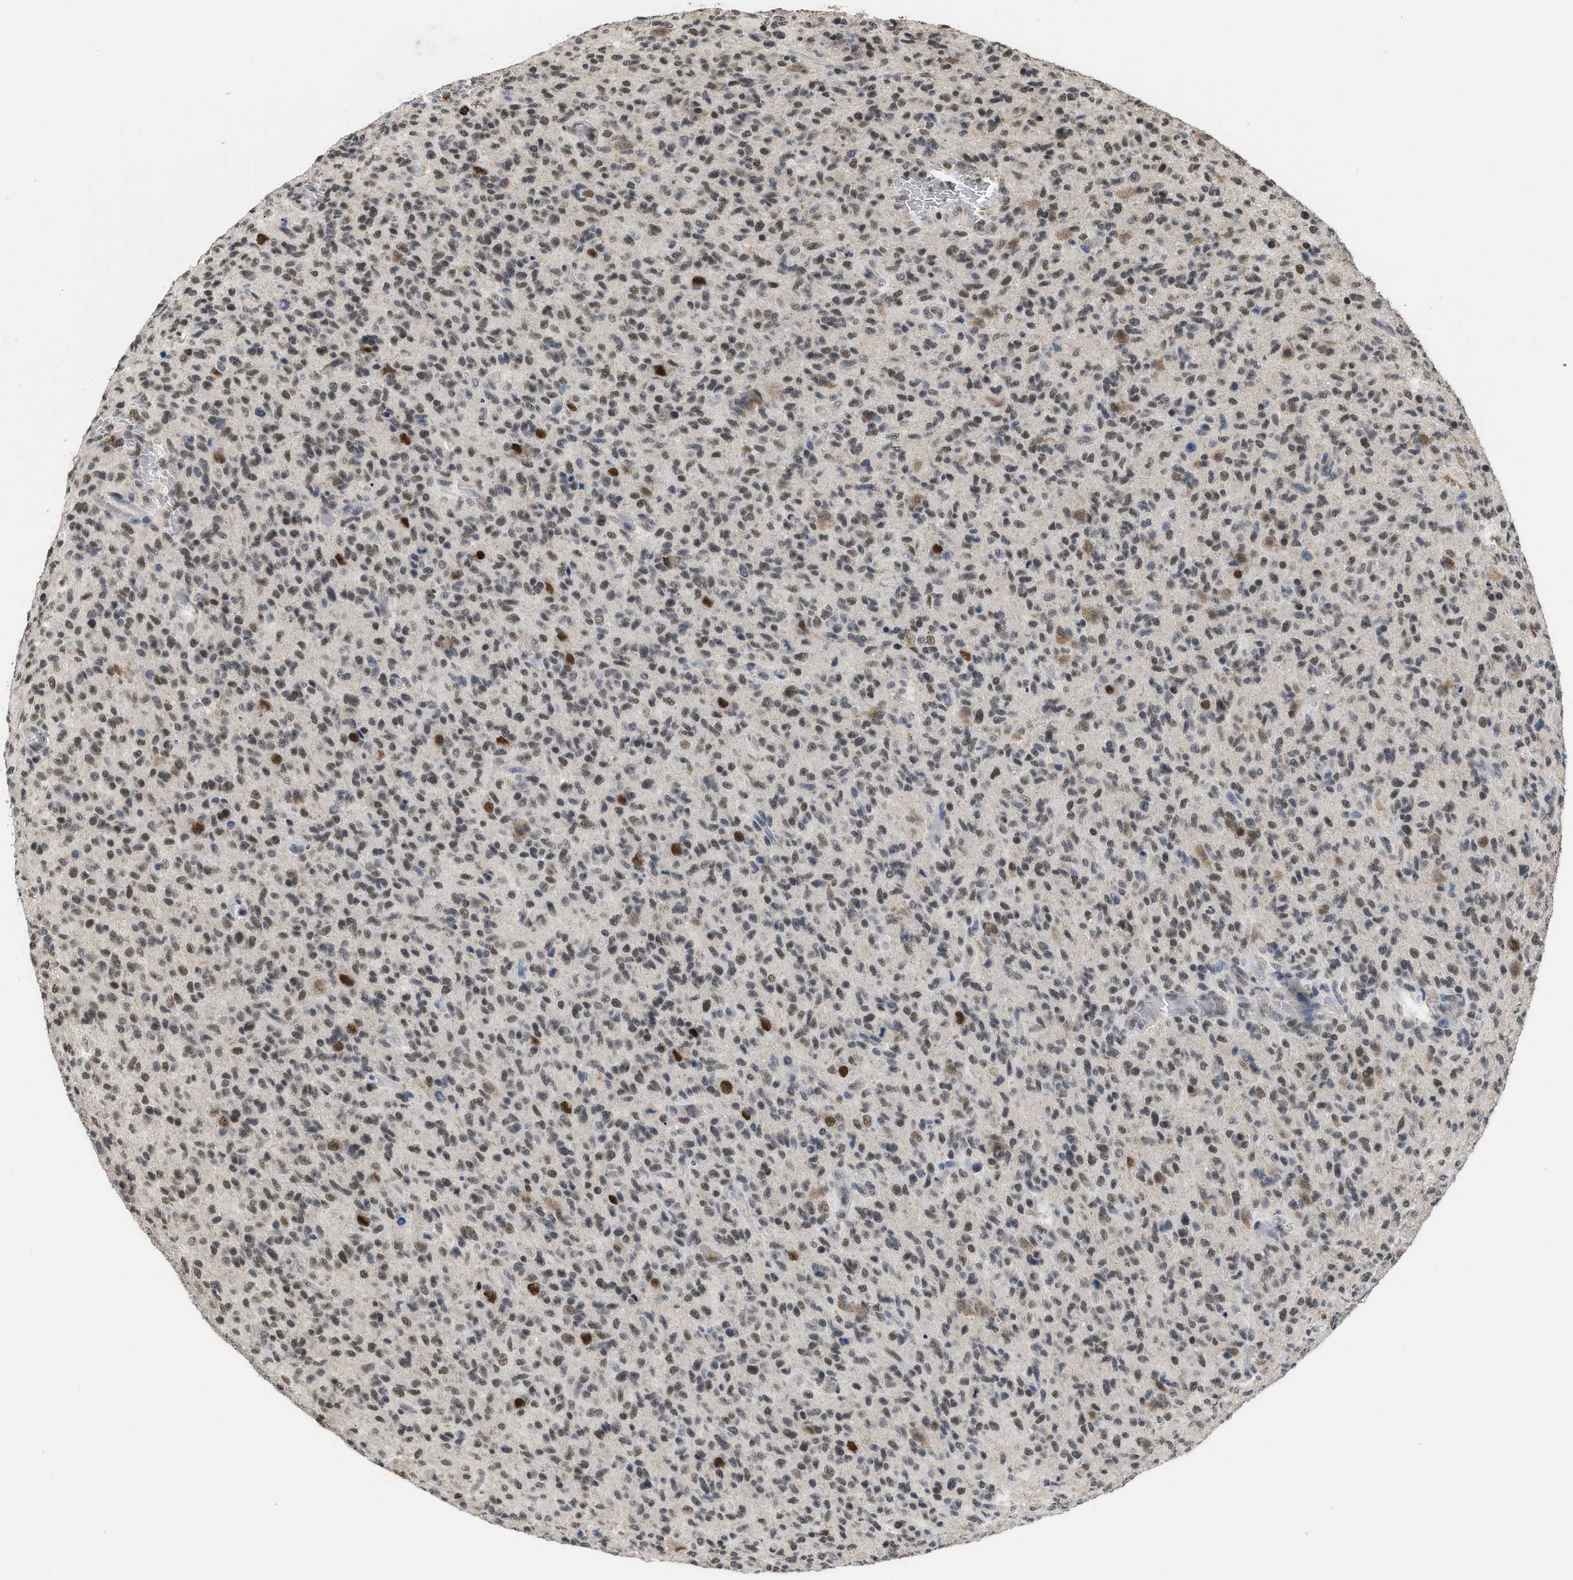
{"staining": {"intensity": "moderate", "quantity": ">75%", "location": "nuclear"}, "tissue": "glioma", "cell_type": "Tumor cells", "image_type": "cancer", "snomed": [{"axis": "morphology", "description": "Glioma, malignant, High grade"}, {"axis": "topography", "description": "Brain"}], "caption": "Tumor cells show medium levels of moderate nuclear positivity in about >75% of cells in malignant high-grade glioma.", "gene": "TERF2IP", "patient": {"sex": "male", "age": 71}}